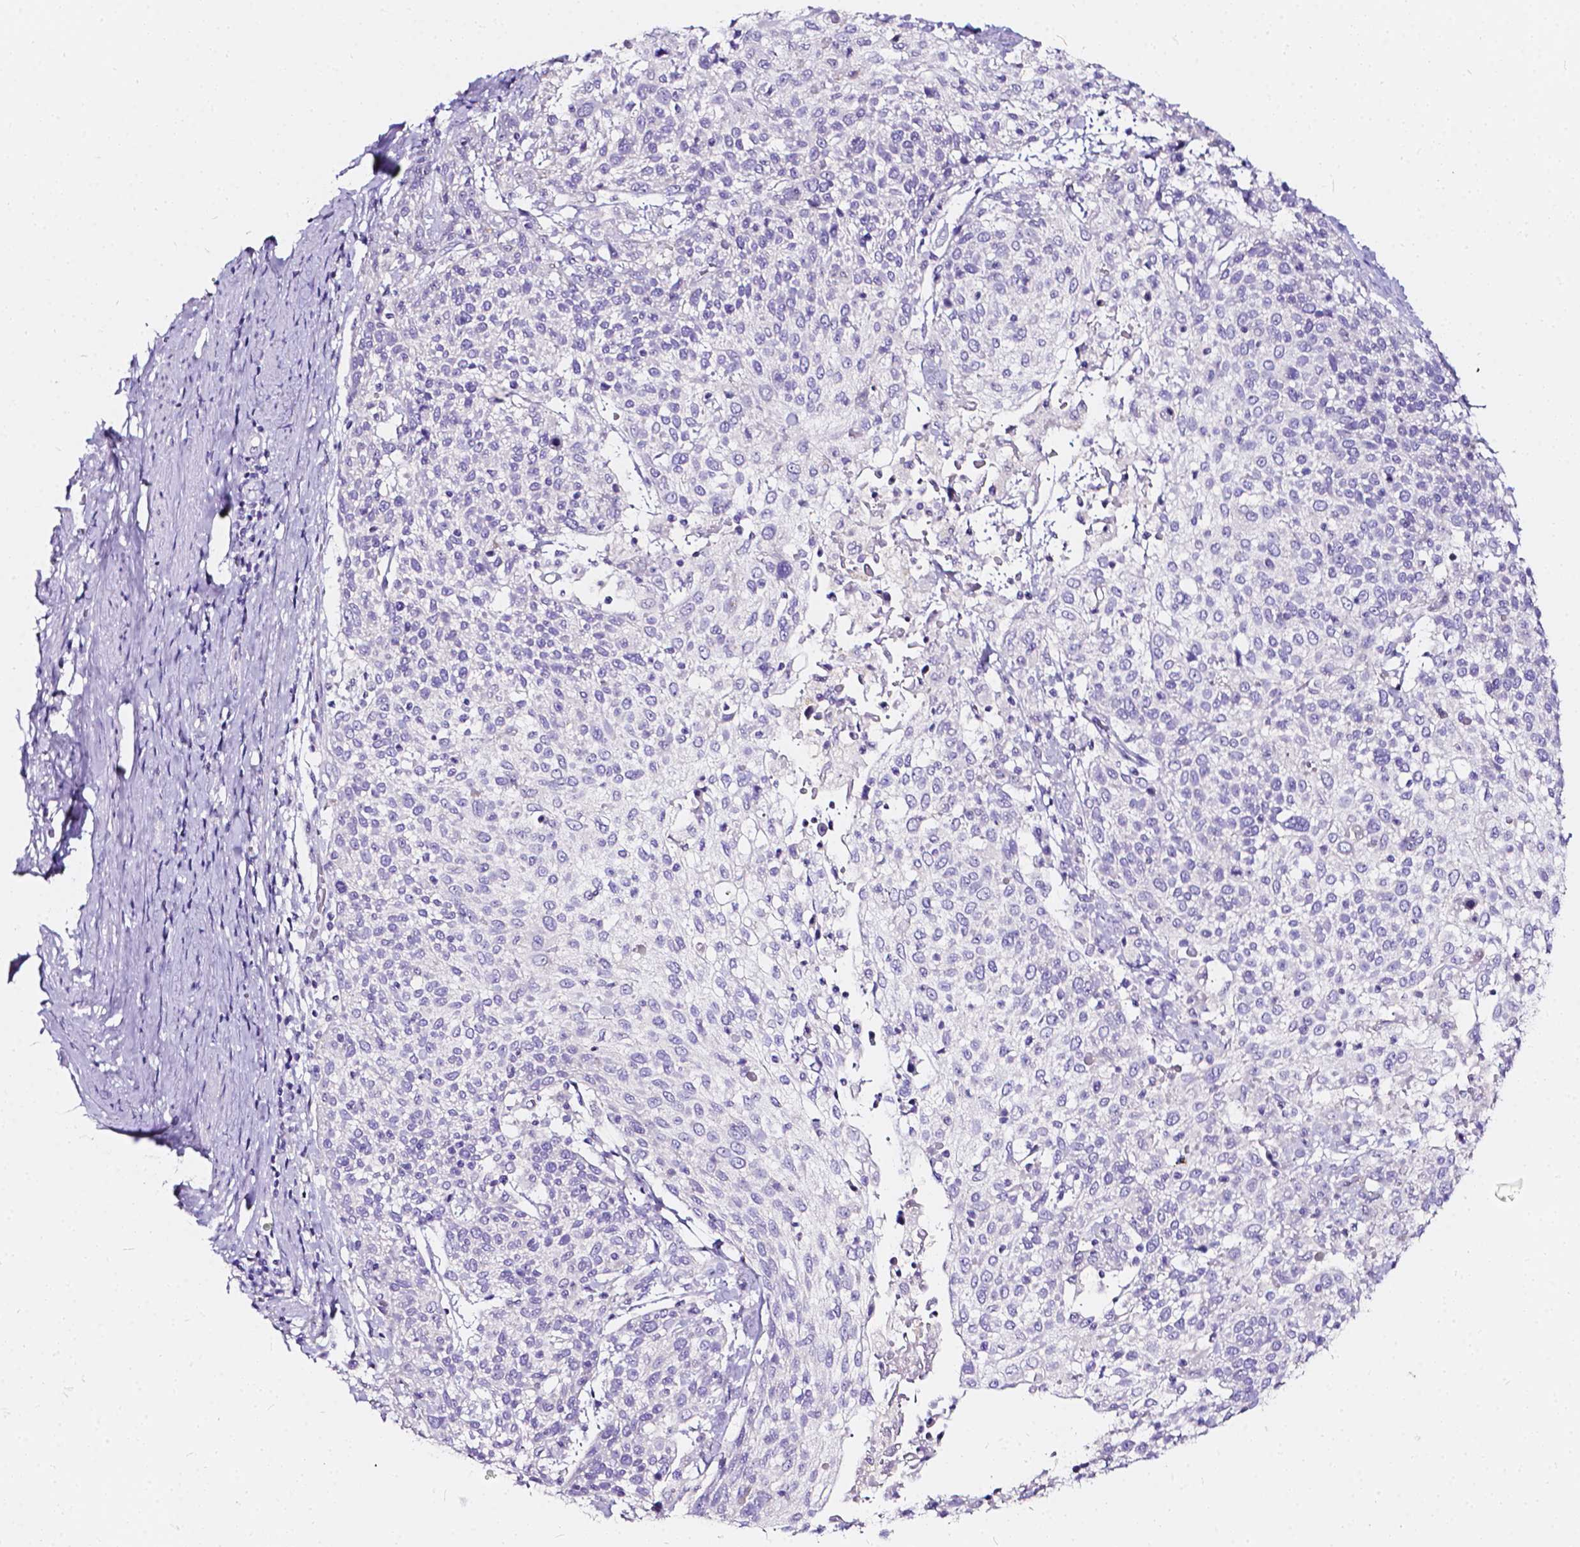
{"staining": {"intensity": "negative", "quantity": "none", "location": "none"}, "tissue": "cervical cancer", "cell_type": "Tumor cells", "image_type": "cancer", "snomed": [{"axis": "morphology", "description": "Squamous cell carcinoma, NOS"}, {"axis": "topography", "description": "Cervix"}], "caption": "This is an immunohistochemistry (IHC) image of cervical squamous cell carcinoma. There is no positivity in tumor cells.", "gene": "CLSTN2", "patient": {"sex": "female", "age": 61}}